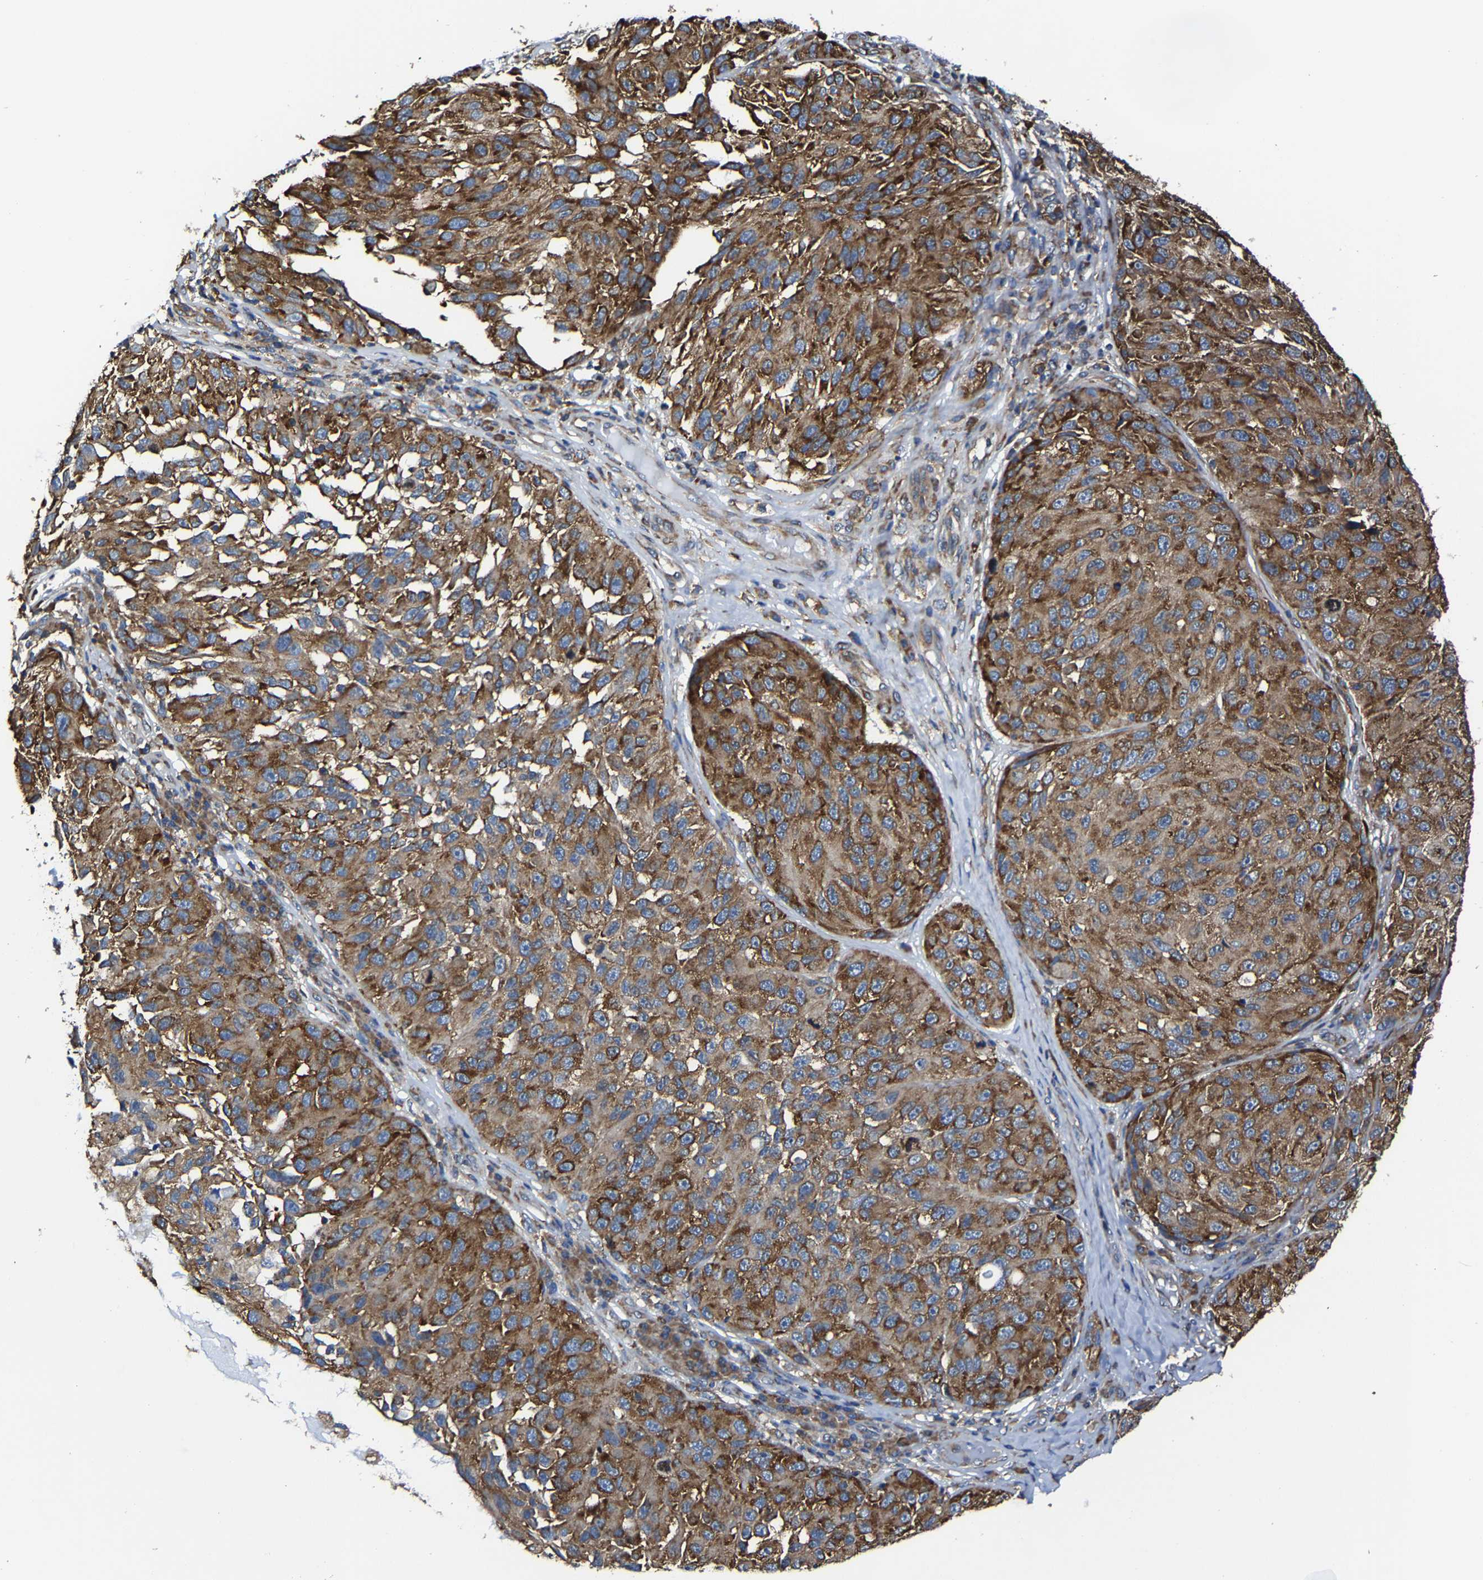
{"staining": {"intensity": "strong", "quantity": ">75%", "location": "cytoplasmic/membranous"}, "tissue": "melanoma", "cell_type": "Tumor cells", "image_type": "cancer", "snomed": [{"axis": "morphology", "description": "Malignant melanoma, NOS"}, {"axis": "topography", "description": "Skin"}], "caption": "This is an image of immunohistochemistry staining of malignant melanoma, which shows strong positivity in the cytoplasmic/membranous of tumor cells.", "gene": "G3BP2", "patient": {"sex": "female", "age": 73}}